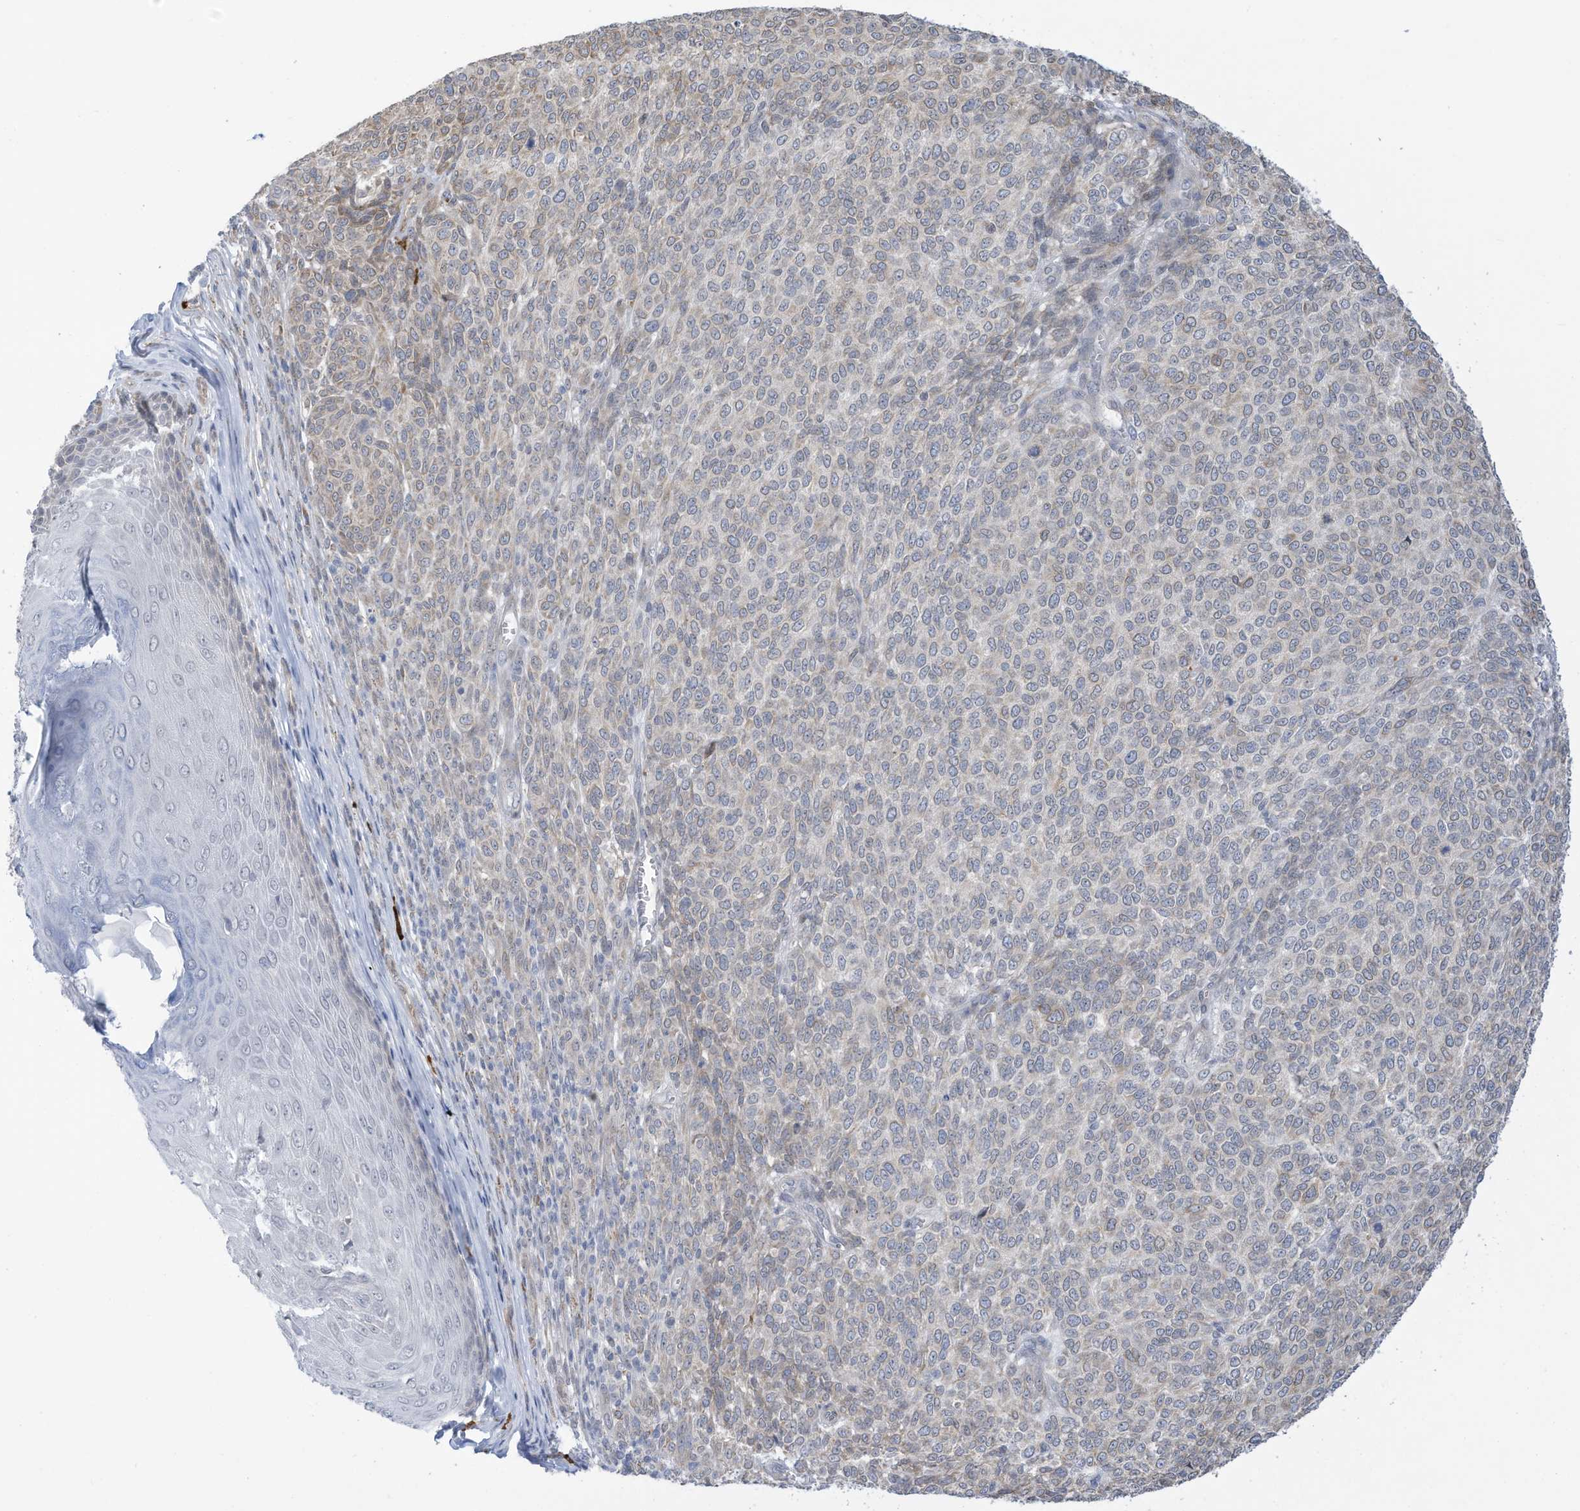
{"staining": {"intensity": "weak", "quantity": "<25%", "location": "cytoplasmic/membranous"}, "tissue": "melanoma", "cell_type": "Tumor cells", "image_type": "cancer", "snomed": [{"axis": "morphology", "description": "Malignant melanoma, NOS"}, {"axis": "topography", "description": "Skin"}], "caption": "A micrograph of human malignant melanoma is negative for staining in tumor cells. (DAB (3,3'-diaminobenzidine) immunohistochemistry, high magnification).", "gene": "ZNF292", "patient": {"sex": "male", "age": 49}}